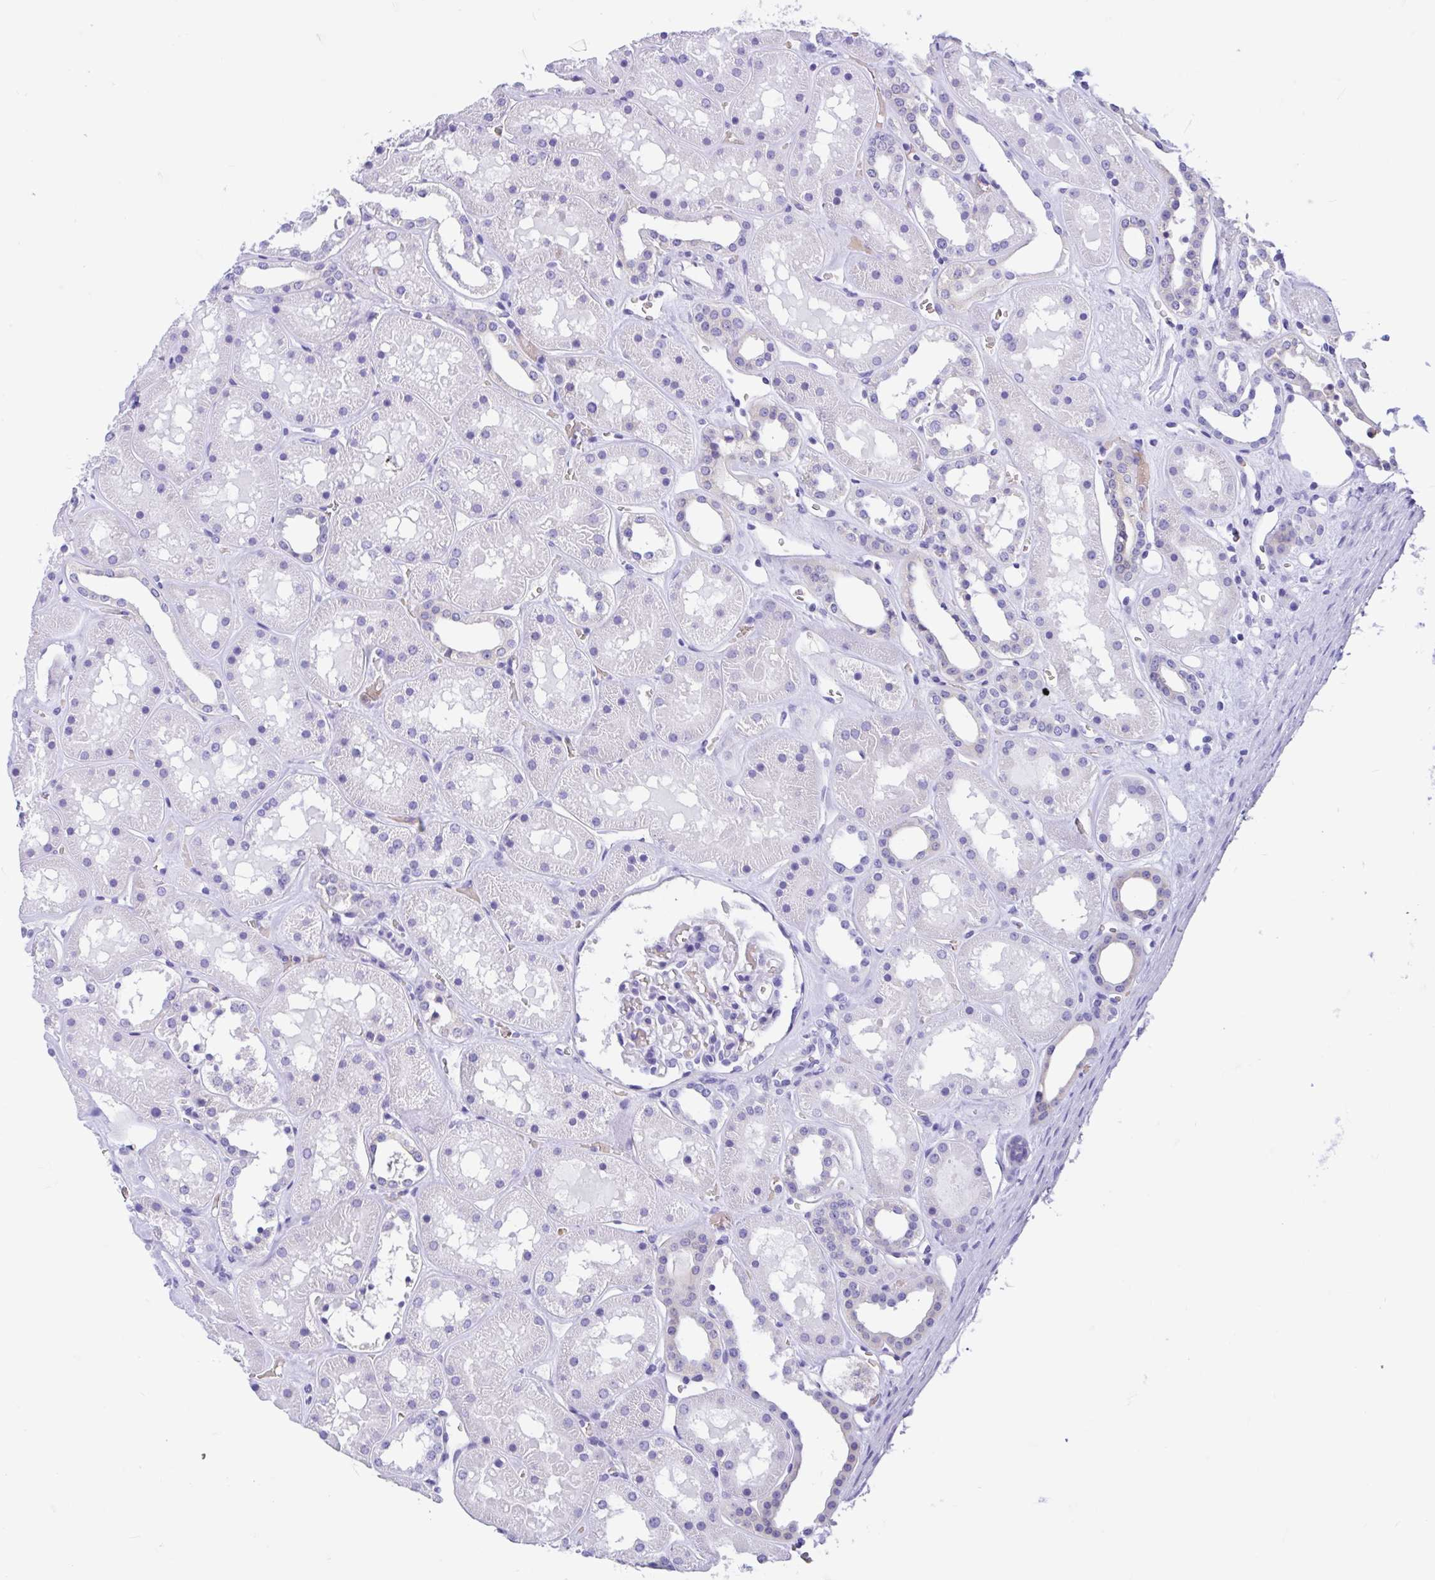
{"staining": {"intensity": "negative", "quantity": "none", "location": "none"}, "tissue": "kidney", "cell_type": "Cells in glomeruli", "image_type": "normal", "snomed": [{"axis": "morphology", "description": "Normal tissue, NOS"}, {"axis": "topography", "description": "Kidney"}], "caption": "The IHC micrograph has no significant positivity in cells in glomeruli of kidney.", "gene": "TMEM79", "patient": {"sex": "female", "age": 41}}